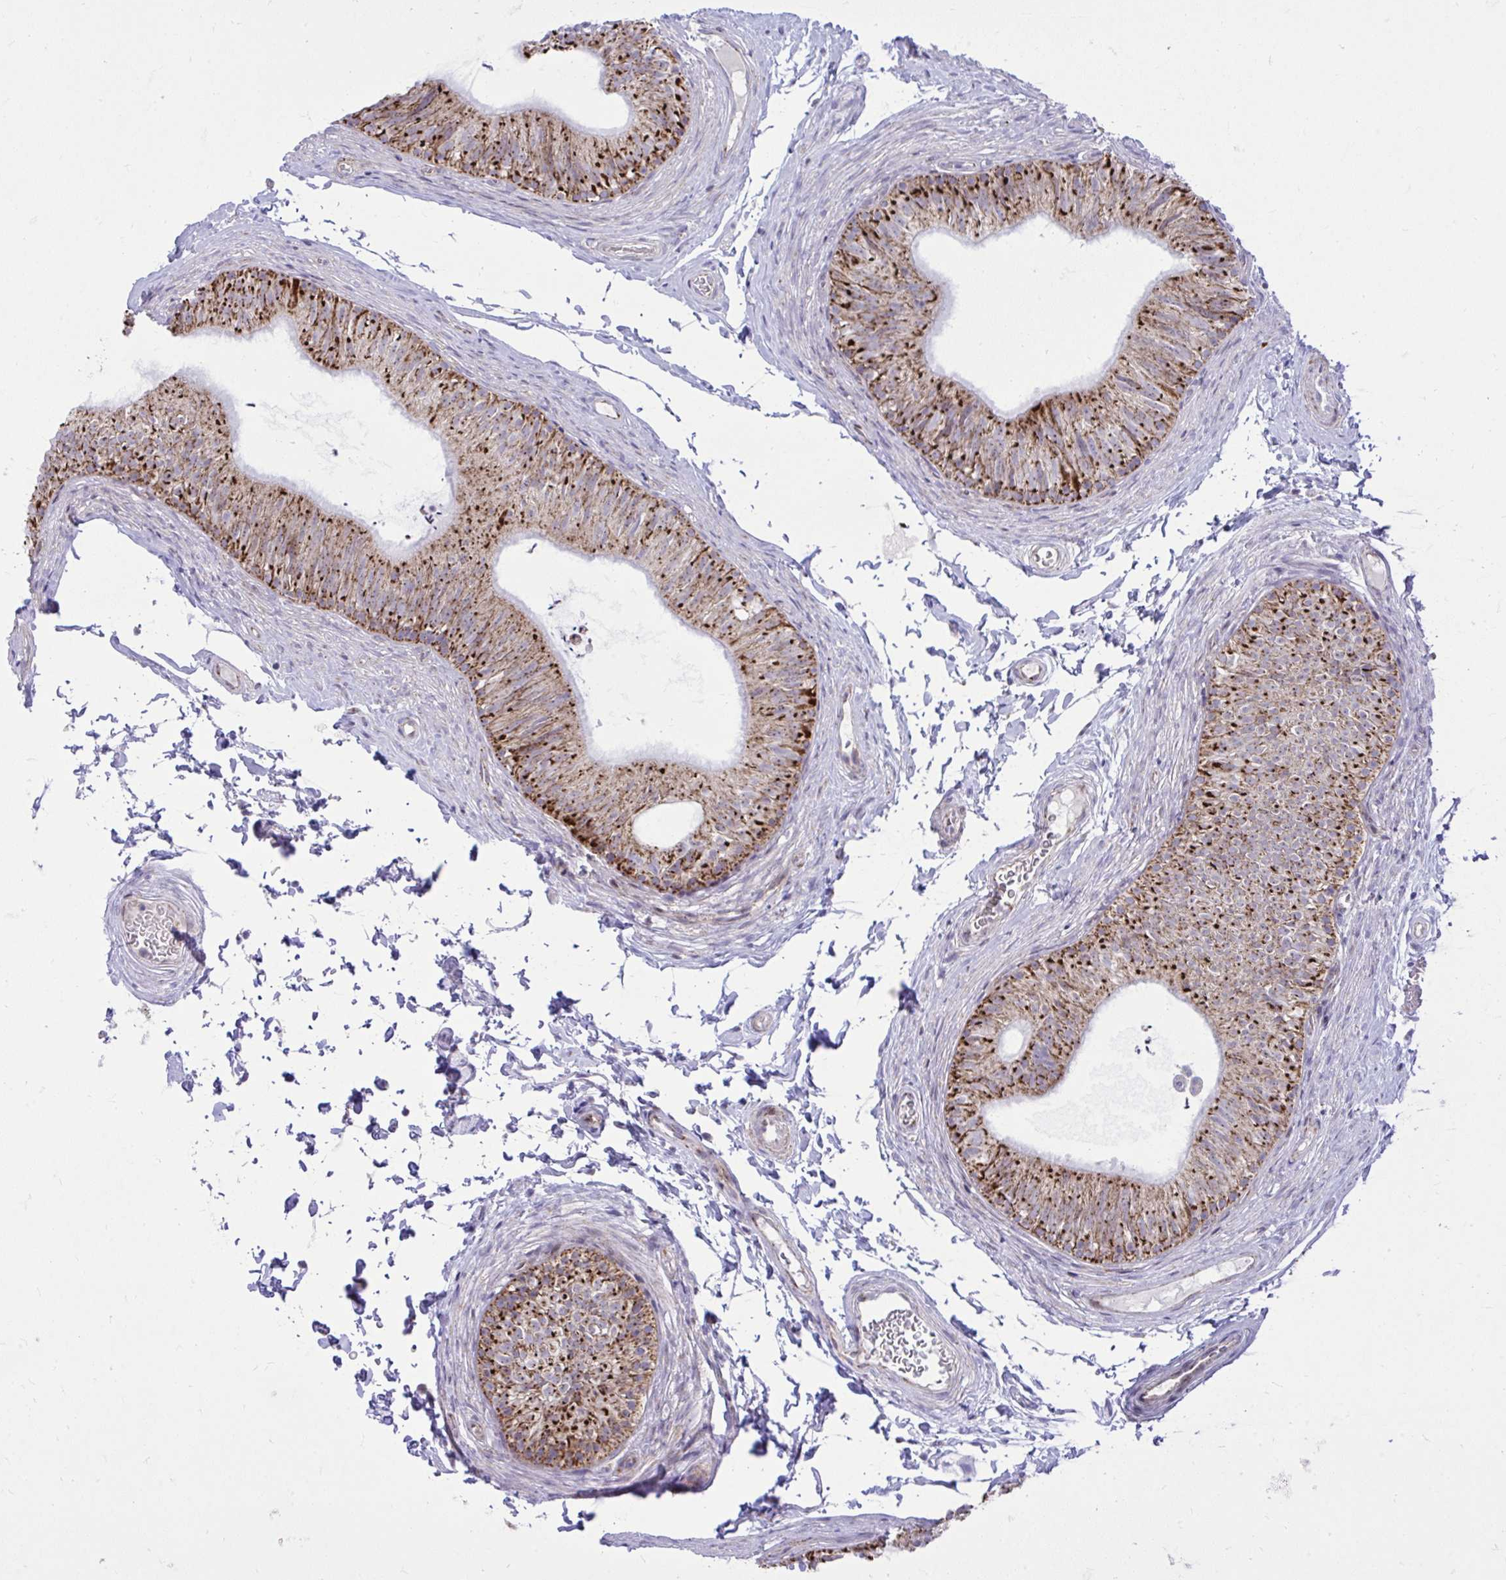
{"staining": {"intensity": "strong", "quantity": "<25%", "location": "cytoplasmic/membranous"}, "tissue": "epididymis", "cell_type": "Glandular cells", "image_type": "normal", "snomed": [{"axis": "morphology", "description": "Normal tissue, NOS"}, {"axis": "topography", "description": "Epididymis, spermatic cord, NOS"}, {"axis": "topography", "description": "Epididymis"}, {"axis": "topography", "description": "Peripheral nerve tissue"}], "caption": "Benign epididymis shows strong cytoplasmic/membranous positivity in about <25% of glandular cells.", "gene": "GPRIN3", "patient": {"sex": "male", "age": 29}}